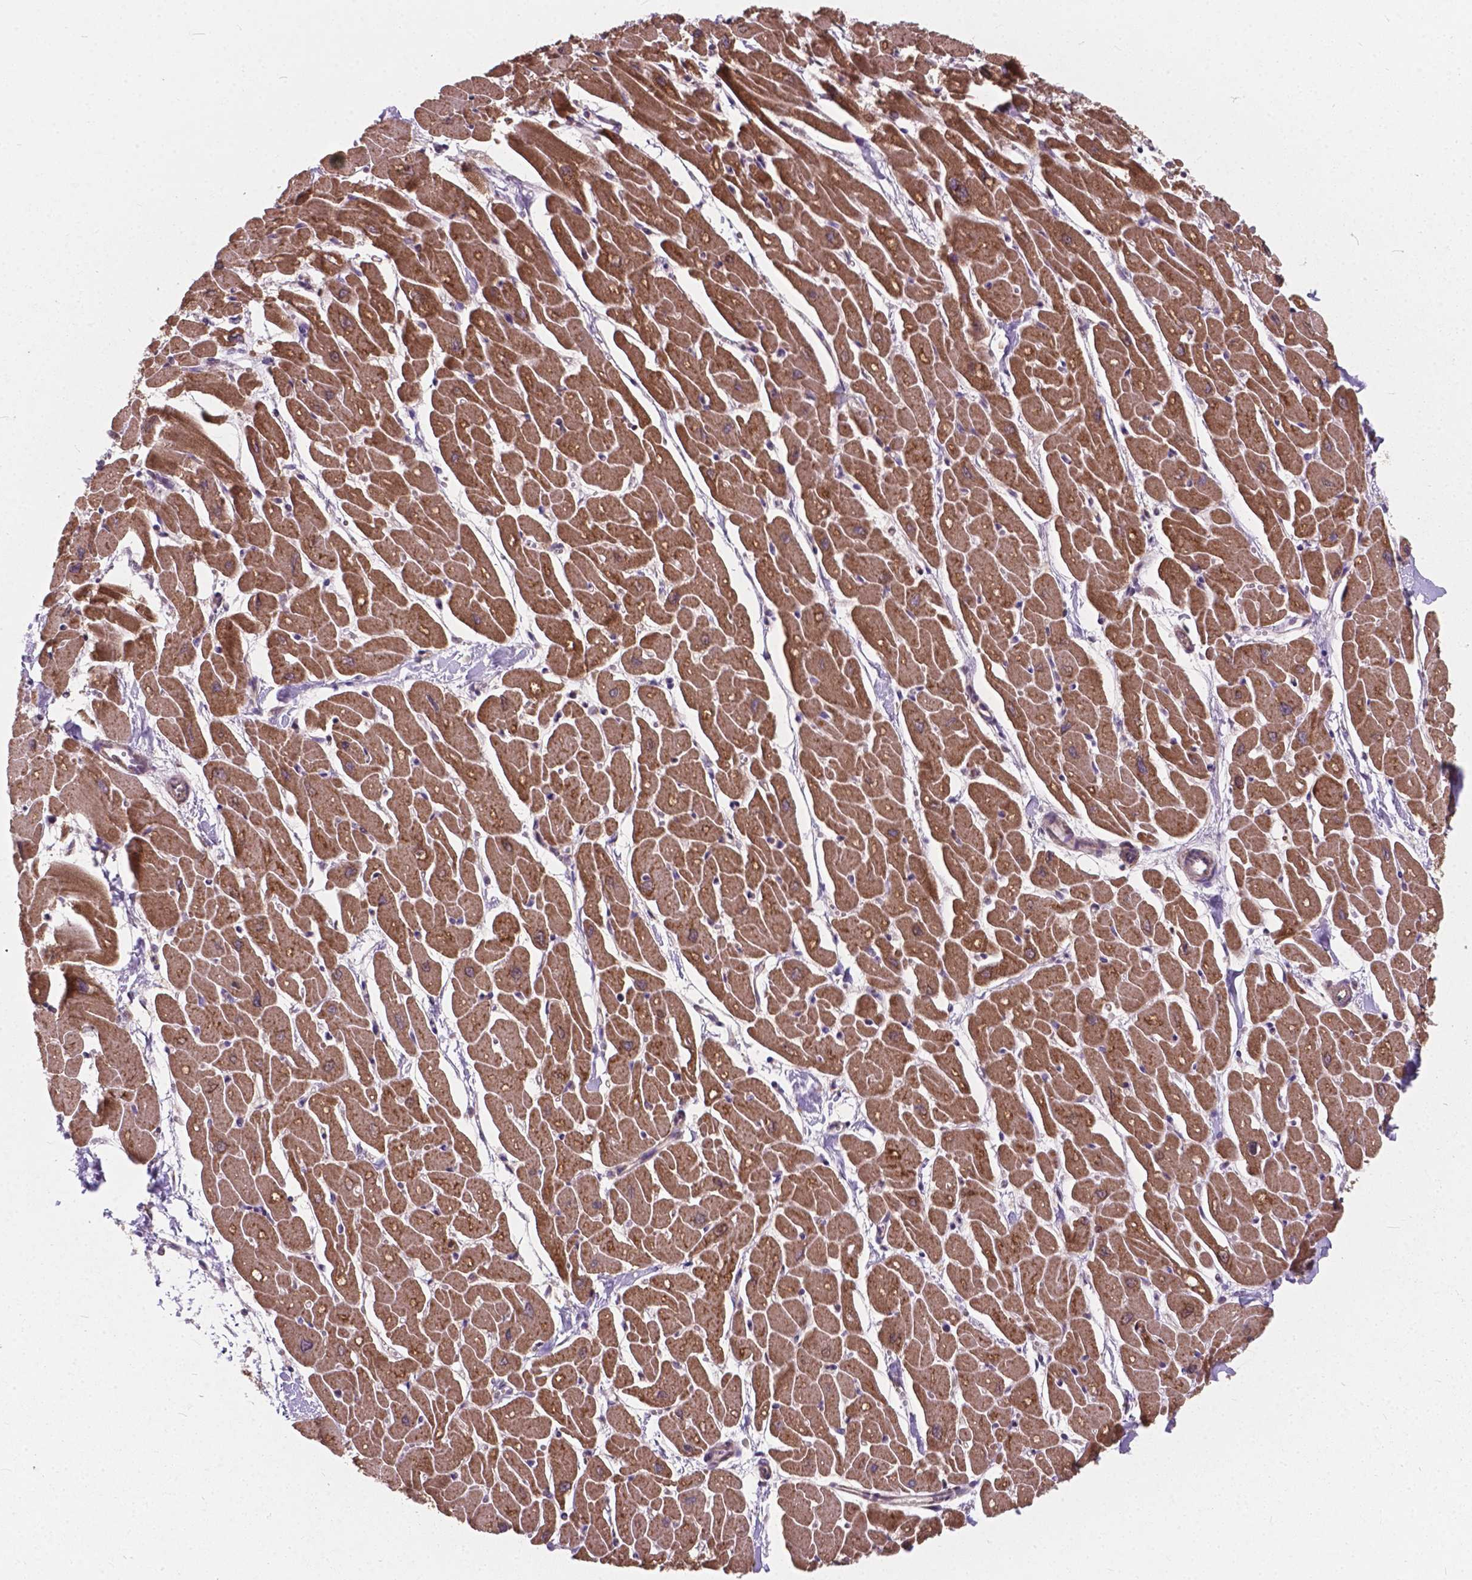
{"staining": {"intensity": "strong", "quantity": ">75%", "location": "cytoplasmic/membranous"}, "tissue": "heart muscle", "cell_type": "Cardiomyocytes", "image_type": "normal", "snomed": [{"axis": "morphology", "description": "Normal tissue, NOS"}, {"axis": "topography", "description": "Heart"}], "caption": "About >75% of cardiomyocytes in benign human heart muscle exhibit strong cytoplasmic/membranous protein expression as visualized by brown immunohistochemical staining.", "gene": "MRPL33", "patient": {"sex": "male", "age": 57}}